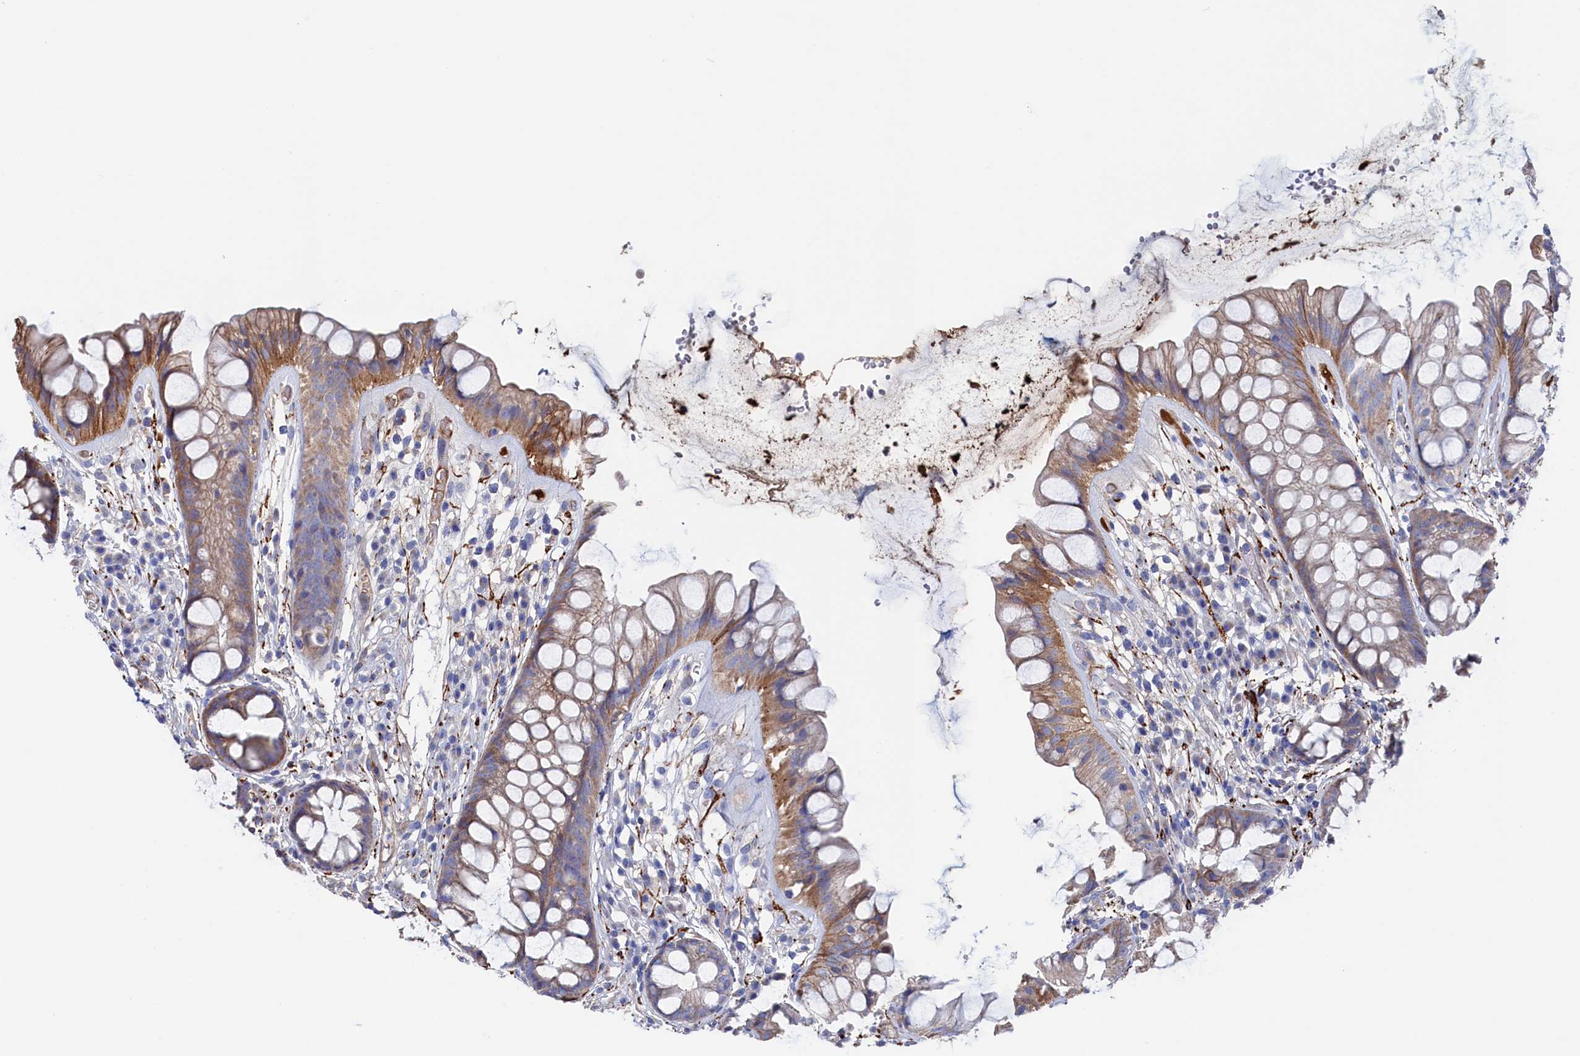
{"staining": {"intensity": "moderate", "quantity": "25%-75%", "location": "cytoplasmic/membranous"}, "tissue": "rectum", "cell_type": "Glandular cells", "image_type": "normal", "snomed": [{"axis": "morphology", "description": "Normal tissue, NOS"}, {"axis": "topography", "description": "Rectum"}], "caption": "IHC of benign human rectum reveals medium levels of moderate cytoplasmic/membranous expression in approximately 25%-75% of glandular cells.", "gene": "C12orf73", "patient": {"sex": "male", "age": 74}}